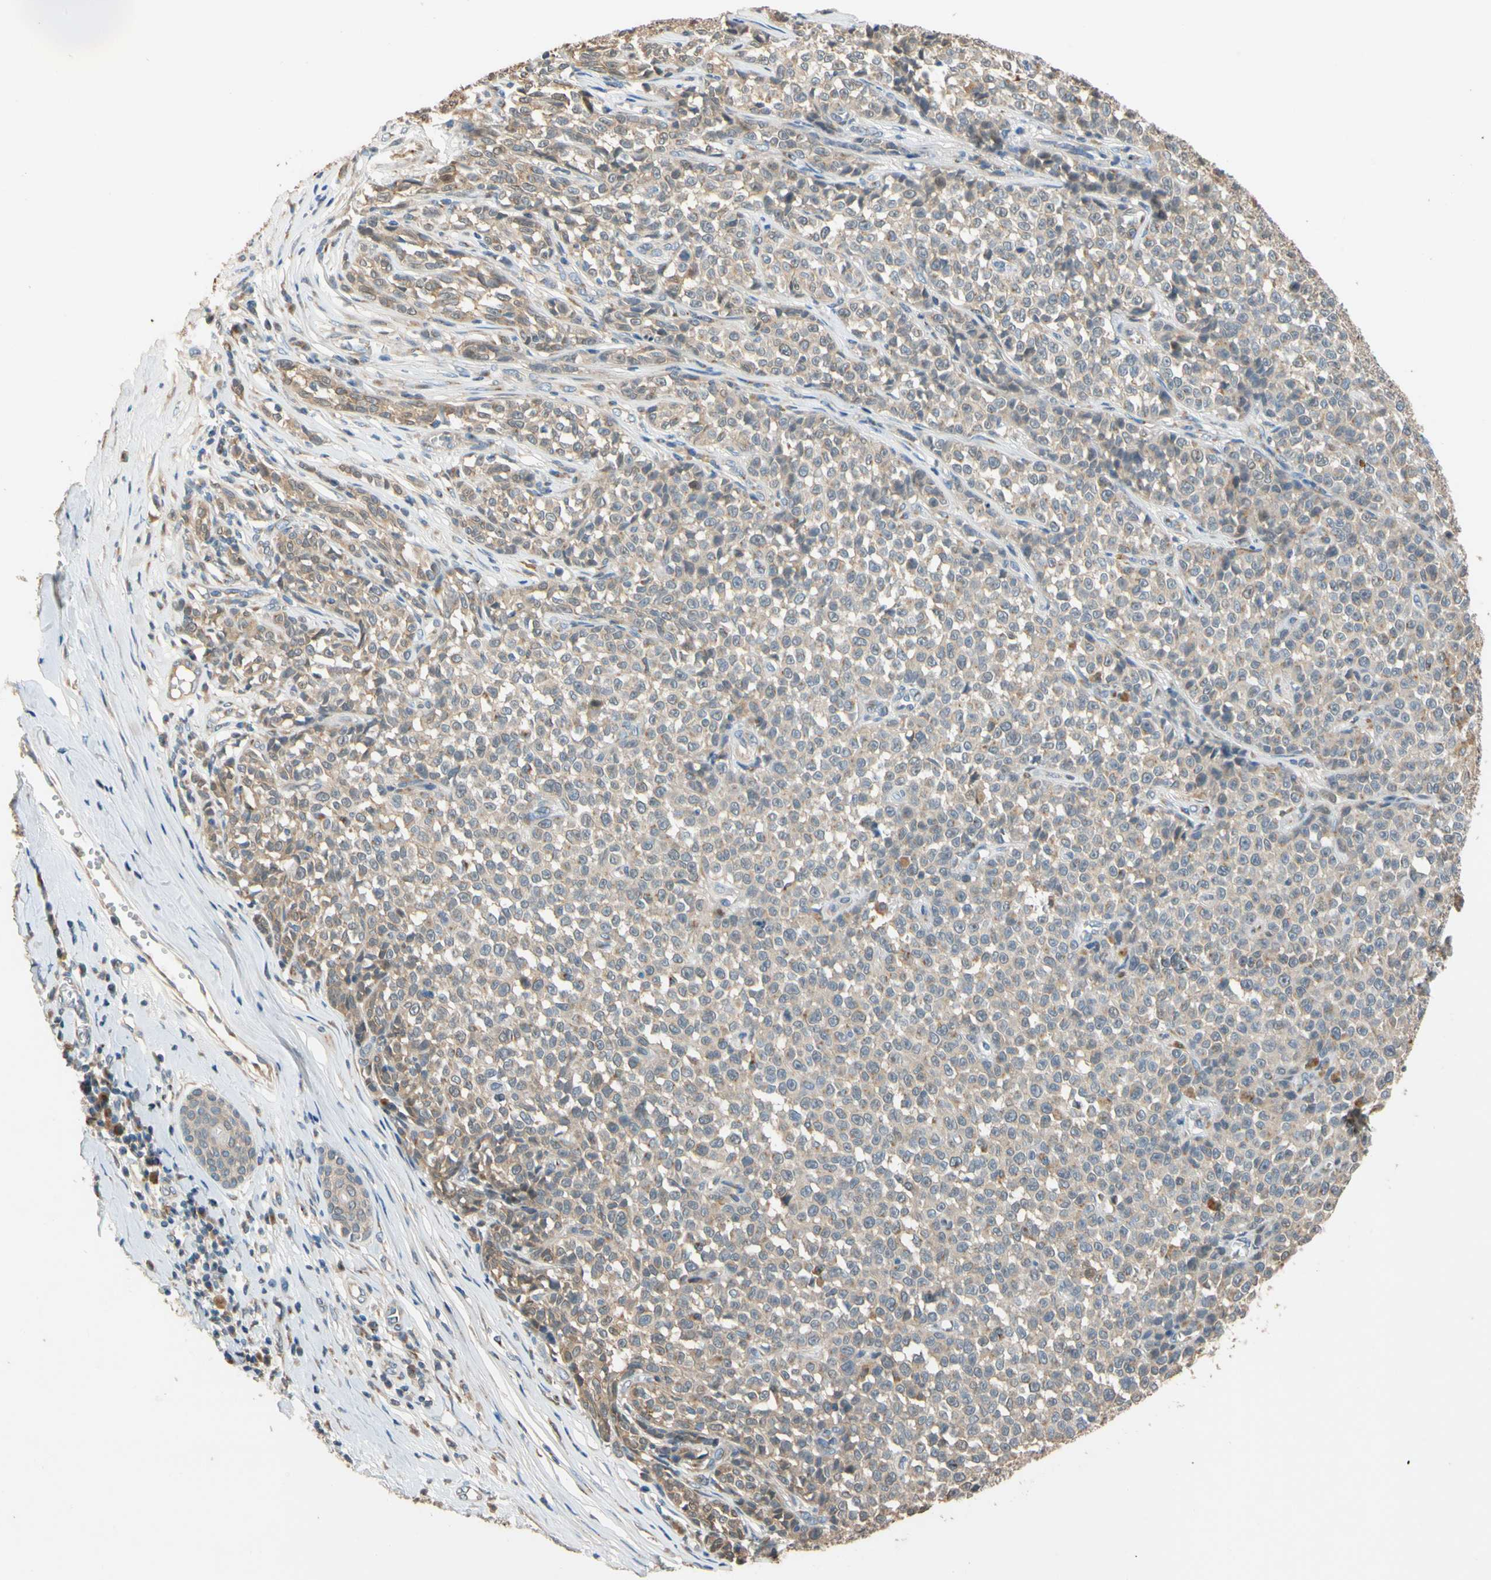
{"staining": {"intensity": "weak", "quantity": "<25%", "location": "cytoplasmic/membranous"}, "tissue": "melanoma", "cell_type": "Tumor cells", "image_type": "cancer", "snomed": [{"axis": "morphology", "description": "Malignant melanoma, NOS"}, {"axis": "topography", "description": "Skin"}], "caption": "DAB immunohistochemical staining of melanoma displays no significant expression in tumor cells.", "gene": "GPSM2", "patient": {"sex": "female", "age": 82}}